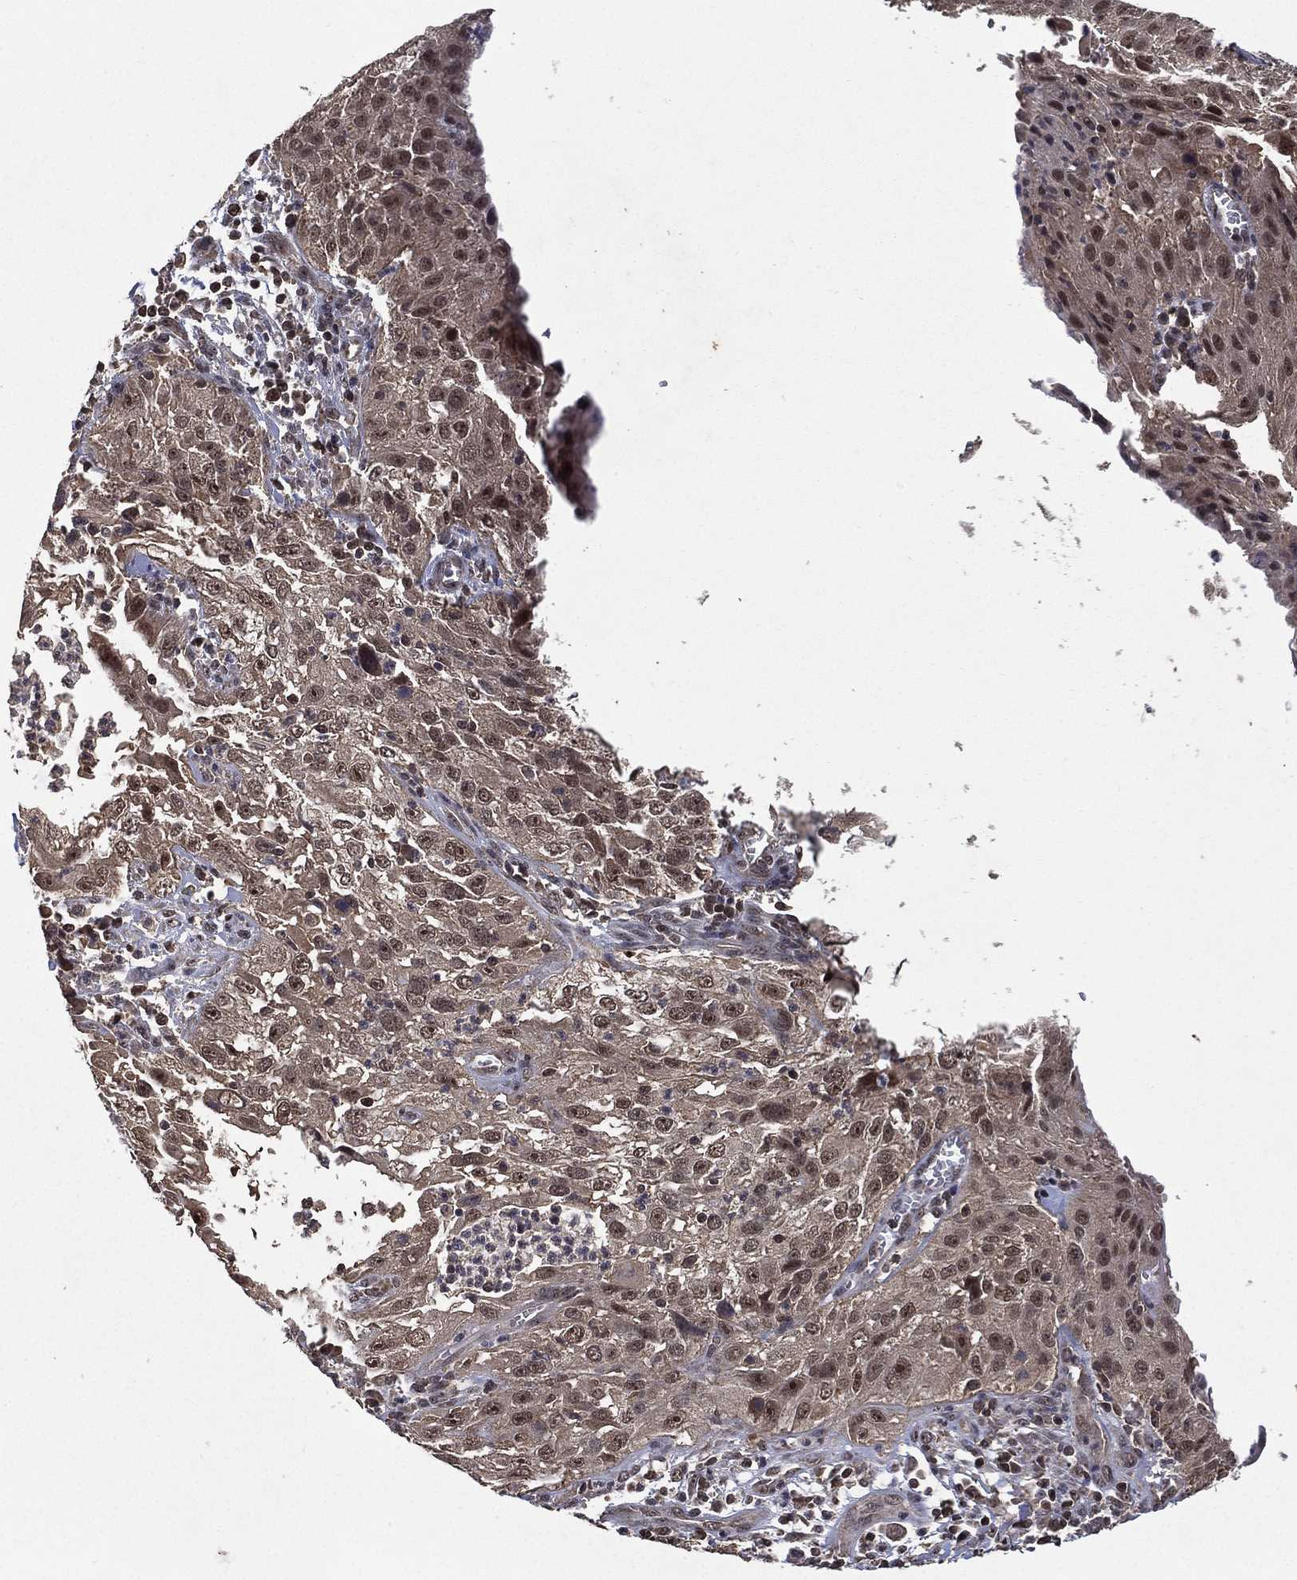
{"staining": {"intensity": "negative", "quantity": "none", "location": "none"}, "tissue": "cervical cancer", "cell_type": "Tumor cells", "image_type": "cancer", "snomed": [{"axis": "morphology", "description": "Squamous cell carcinoma, NOS"}, {"axis": "topography", "description": "Cervix"}], "caption": "Cervical cancer stained for a protein using immunohistochemistry demonstrates no positivity tumor cells.", "gene": "NELFCD", "patient": {"sex": "female", "age": 32}}